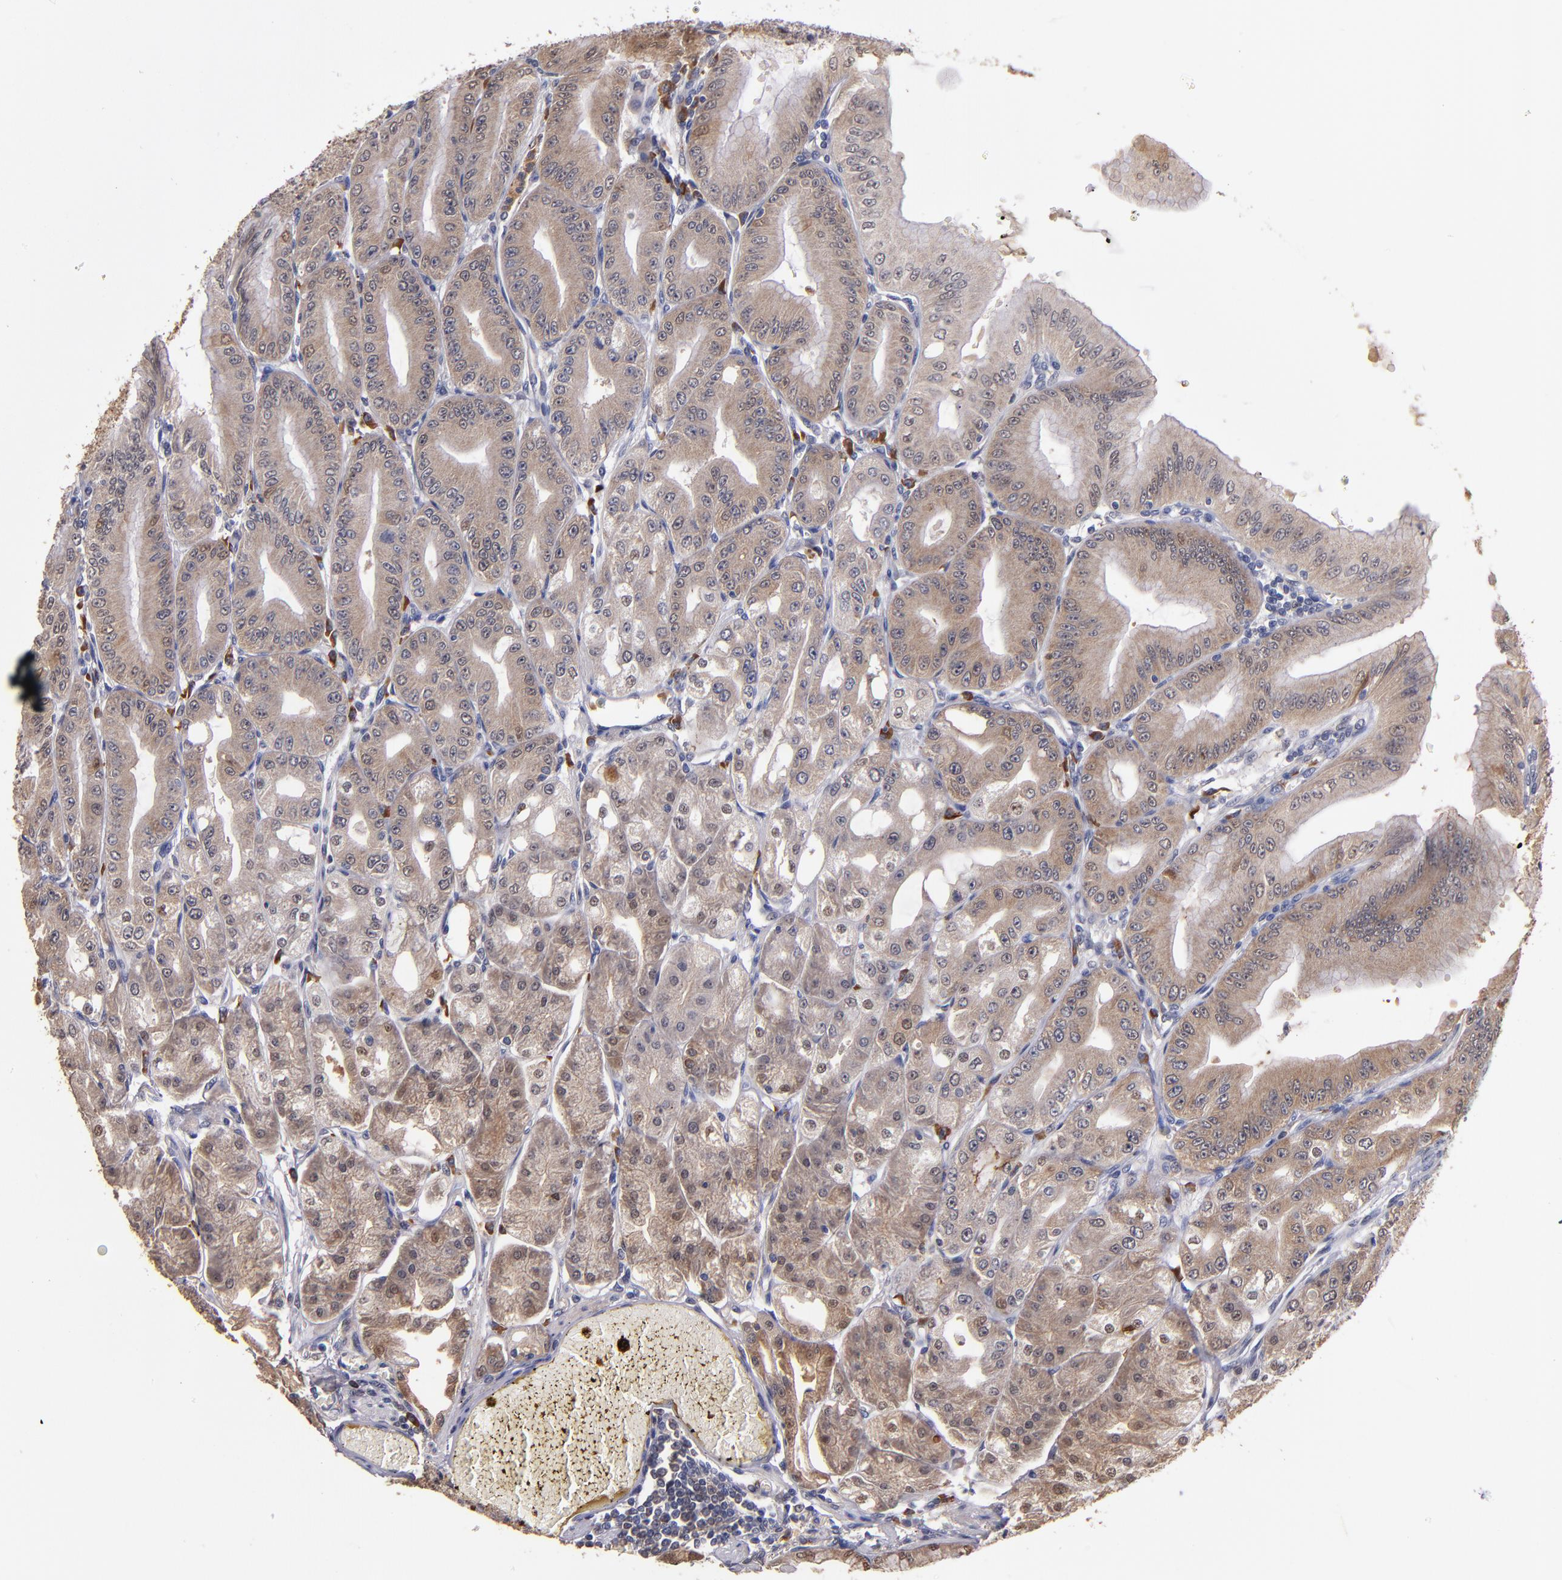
{"staining": {"intensity": "weak", "quantity": ">75%", "location": "cytoplasmic/membranous"}, "tissue": "stomach", "cell_type": "Glandular cells", "image_type": "normal", "snomed": [{"axis": "morphology", "description": "Normal tissue, NOS"}, {"axis": "topography", "description": "Stomach, lower"}], "caption": "A high-resolution histopathology image shows immunohistochemistry (IHC) staining of benign stomach, which shows weak cytoplasmic/membranous expression in approximately >75% of glandular cells.", "gene": "TTLL12", "patient": {"sex": "male", "age": 71}}